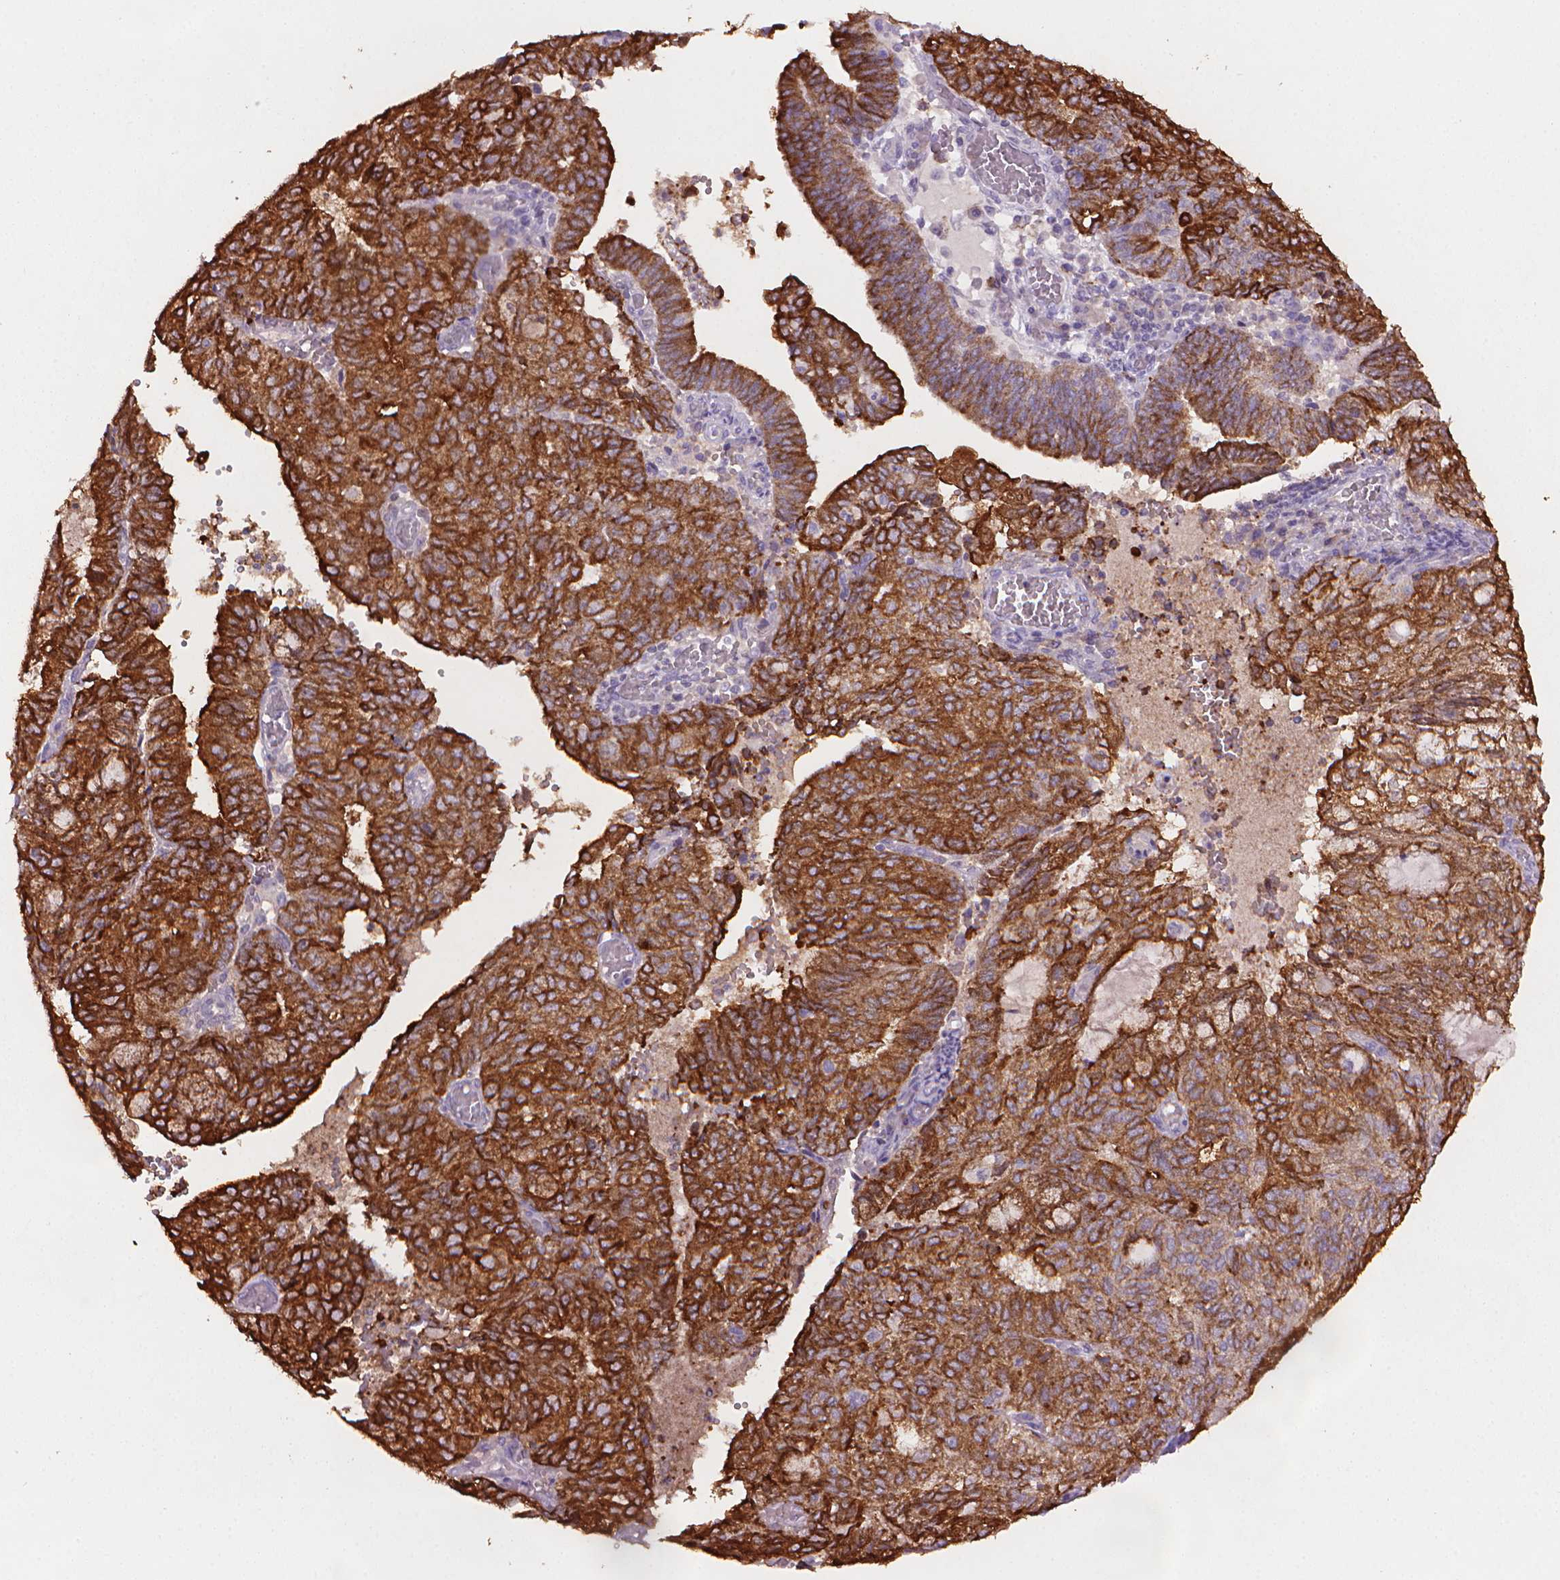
{"staining": {"intensity": "strong", "quantity": ">75%", "location": "cytoplasmic/membranous"}, "tissue": "endometrial cancer", "cell_type": "Tumor cells", "image_type": "cancer", "snomed": [{"axis": "morphology", "description": "Adenocarcinoma, NOS"}, {"axis": "topography", "description": "Endometrium"}], "caption": "Protein expression analysis of adenocarcinoma (endometrial) displays strong cytoplasmic/membranous expression in approximately >75% of tumor cells.", "gene": "MUC1", "patient": {"sex": "female", "age": 82}}